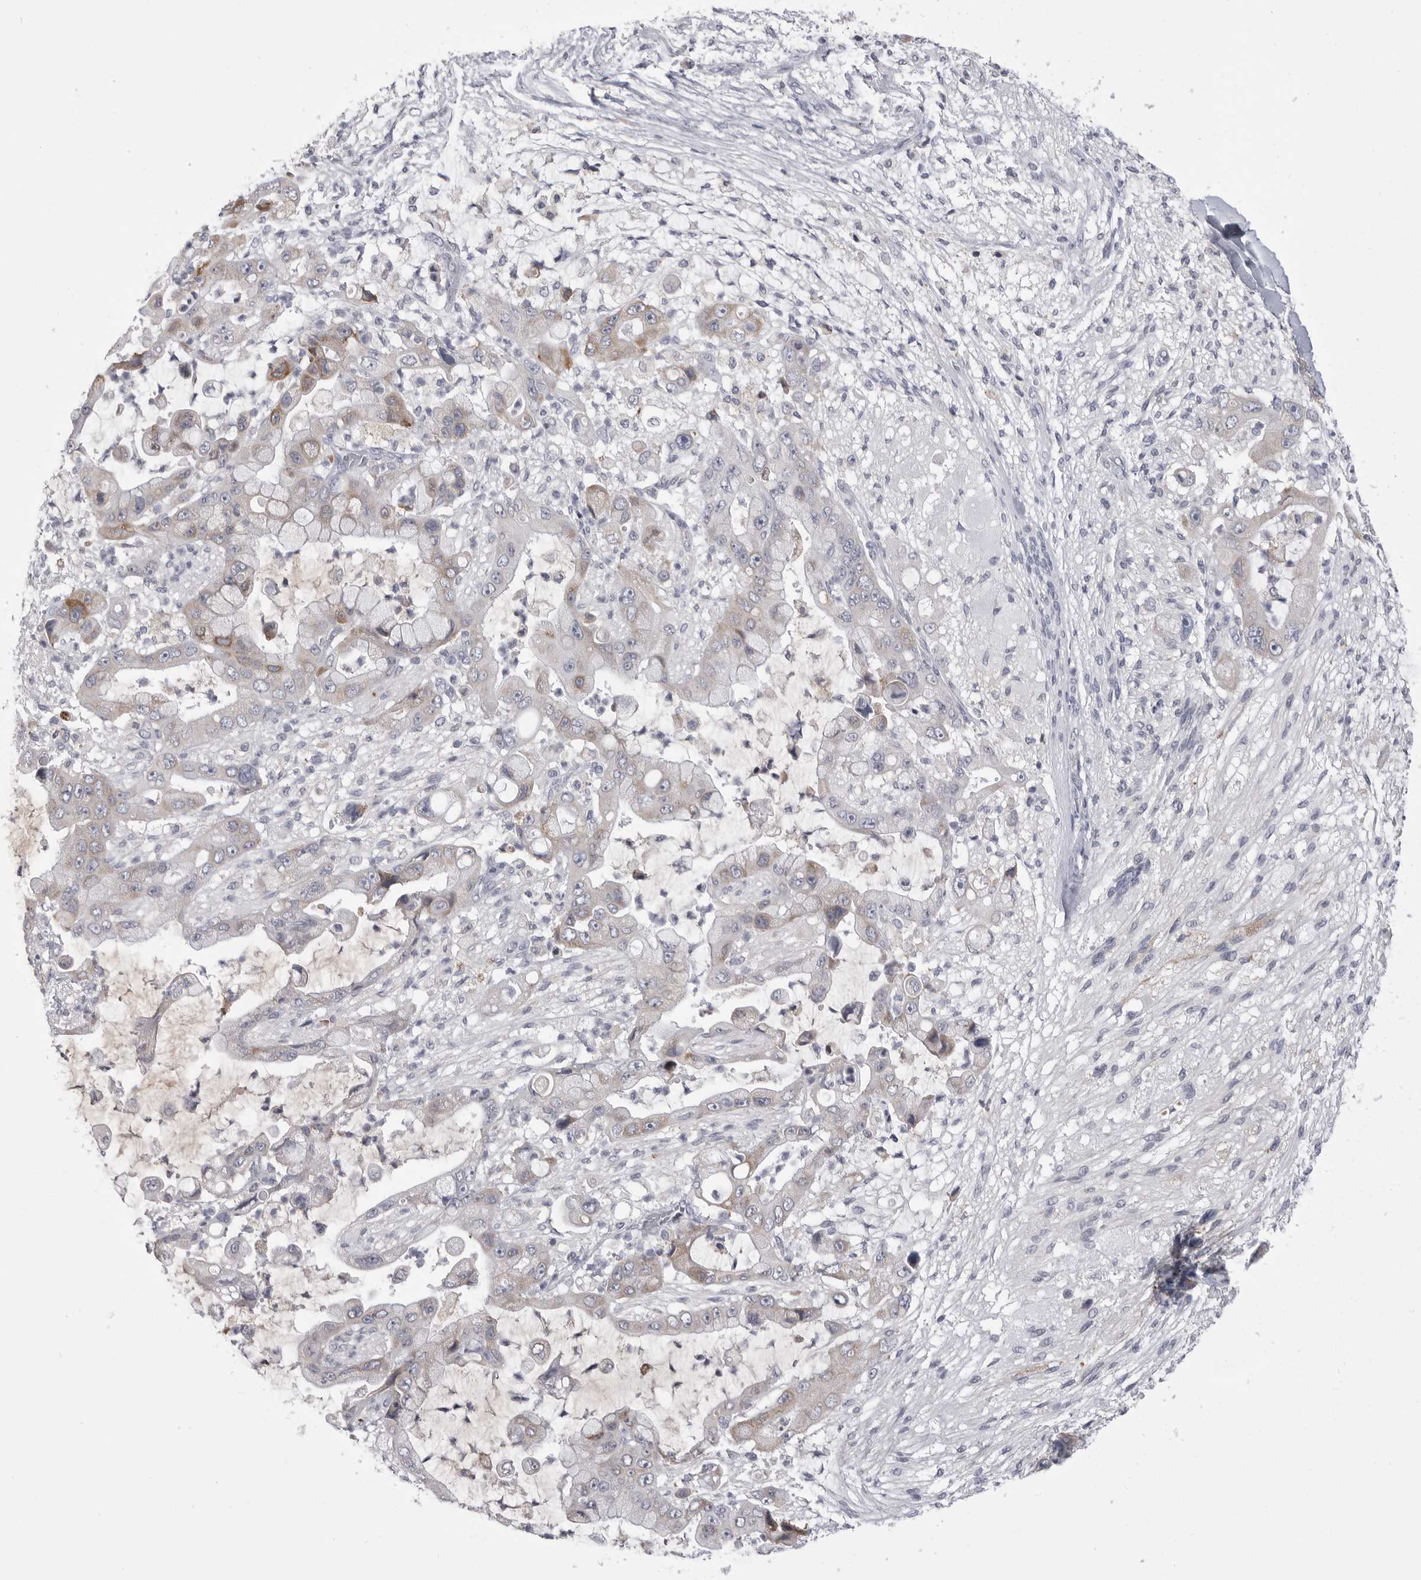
{"staining": {"intensity": "moderate", "quantity": "<25%", "location": "cytoplasmic/membranous"}, "tissue": "liver cancer", "cell_type": "Tumor cells", "image_type": "cancer", "snomed": [{"axis": "morphology", "description": "Cholangiocarcinoma"}, {"axis": "topography", "description": "Liver"}], "caption": "High-magnification brightfield microscopy of liver cholangiocarcinoma stained with DAB (brown) and counterstained with hematoxylin (blue). tumor cells exhibit moderate cytoplasmic/membranous positivity is present in about<25% of cells.", "gene": "FKBP2", "patient": {"sex": "female", "age": 54}}